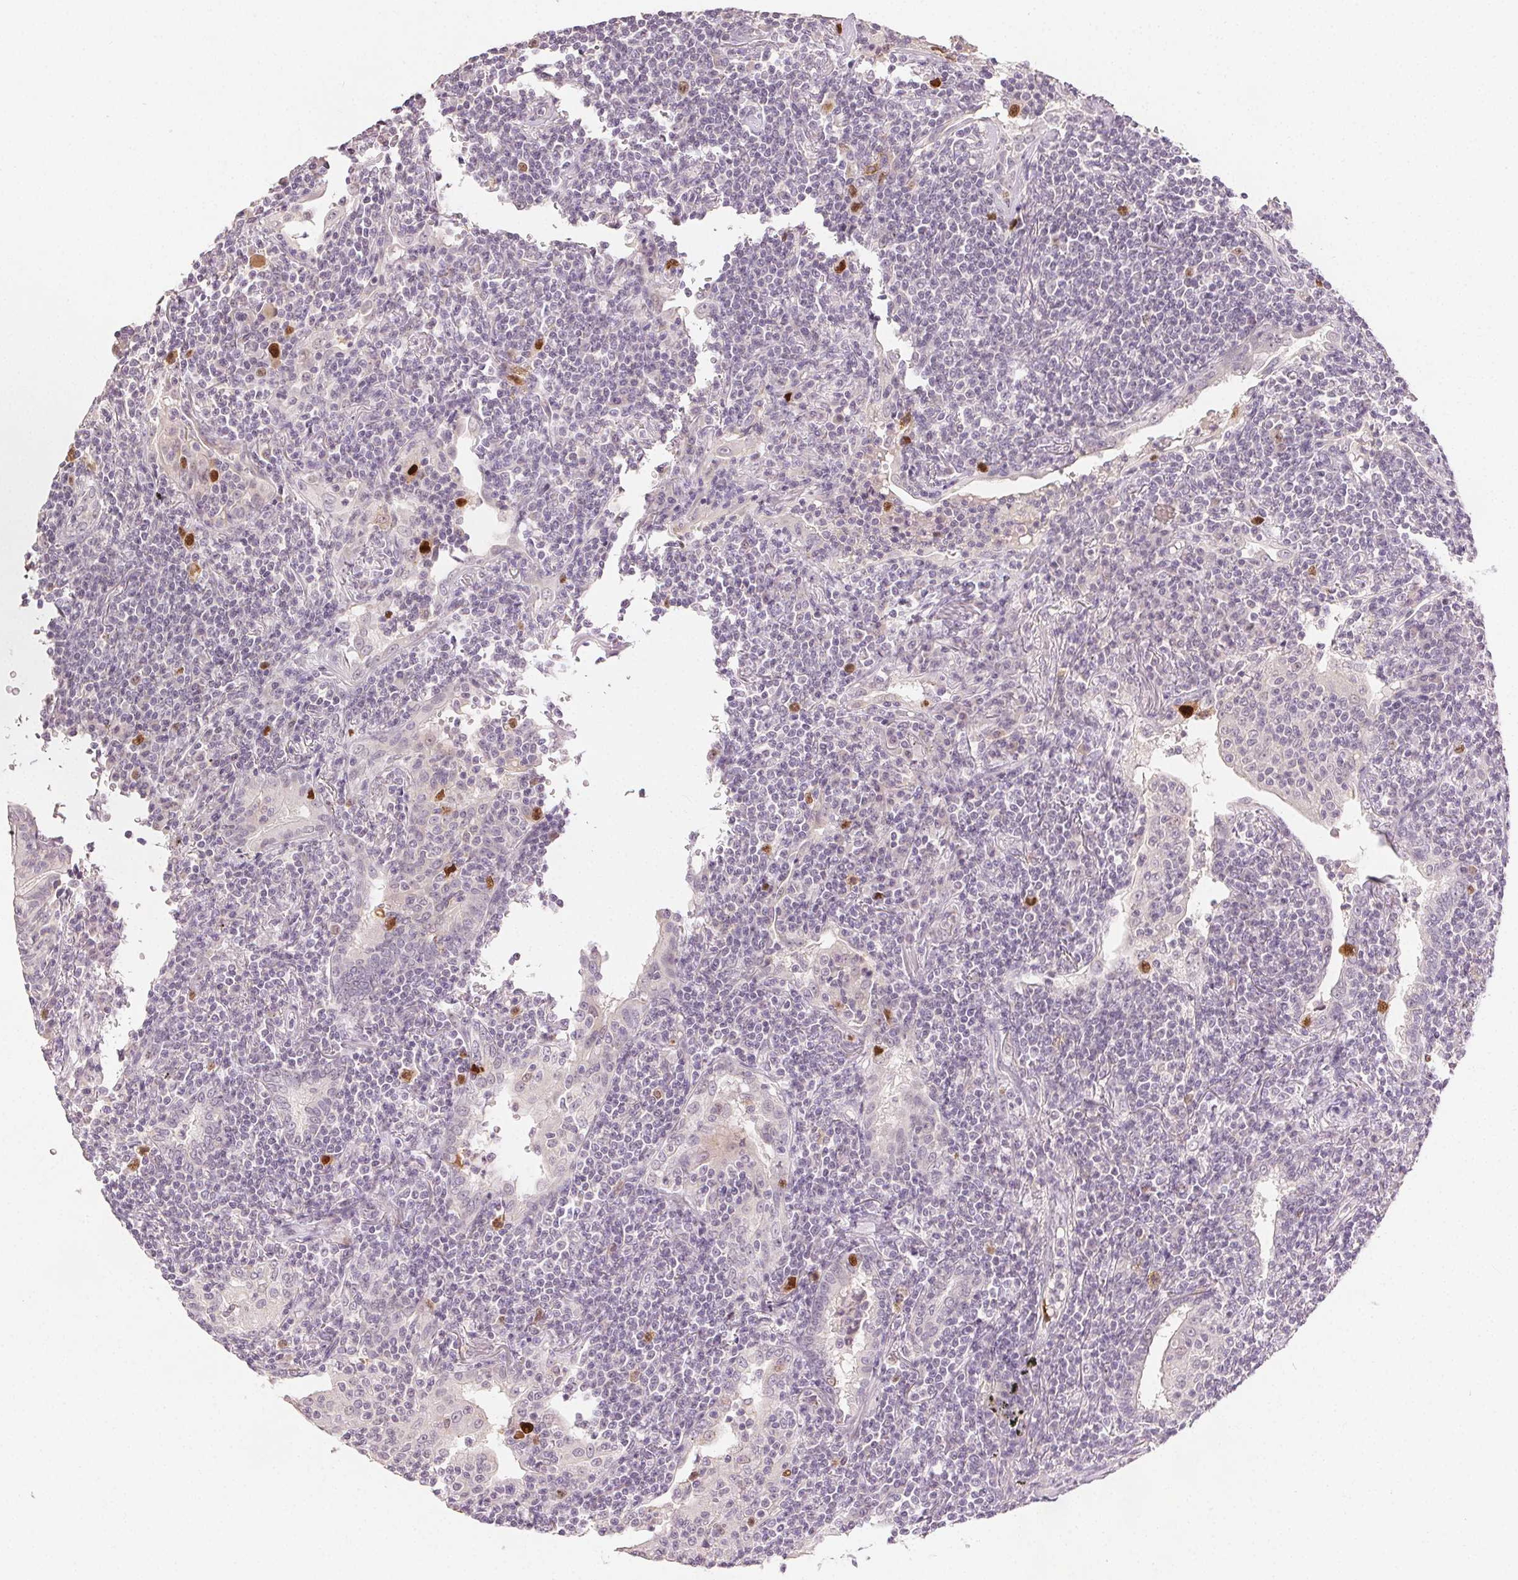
{"staining": {"intensity": "moderate", "quantity": "<25%", "location": "nuclear"}, "tissue": "lymphoma", "cell_type": "Tumor cells", "image_type": "cancer", "snomed": [{"axis": "morphology", "description": "Malignant lymphoma, non-Hodgkin's type, Low grade"}, {"axis": "topography", "description": "Lung"}], "caption": "Human malignant lymphoma, non-Hodgkin's type (low-grade) stained for a protein (brown) shows moderate nuclear positive positivity in about <25% of tumor cells.", "gene": "ANLN", "patient": {"sex": "female", "age": 71}}